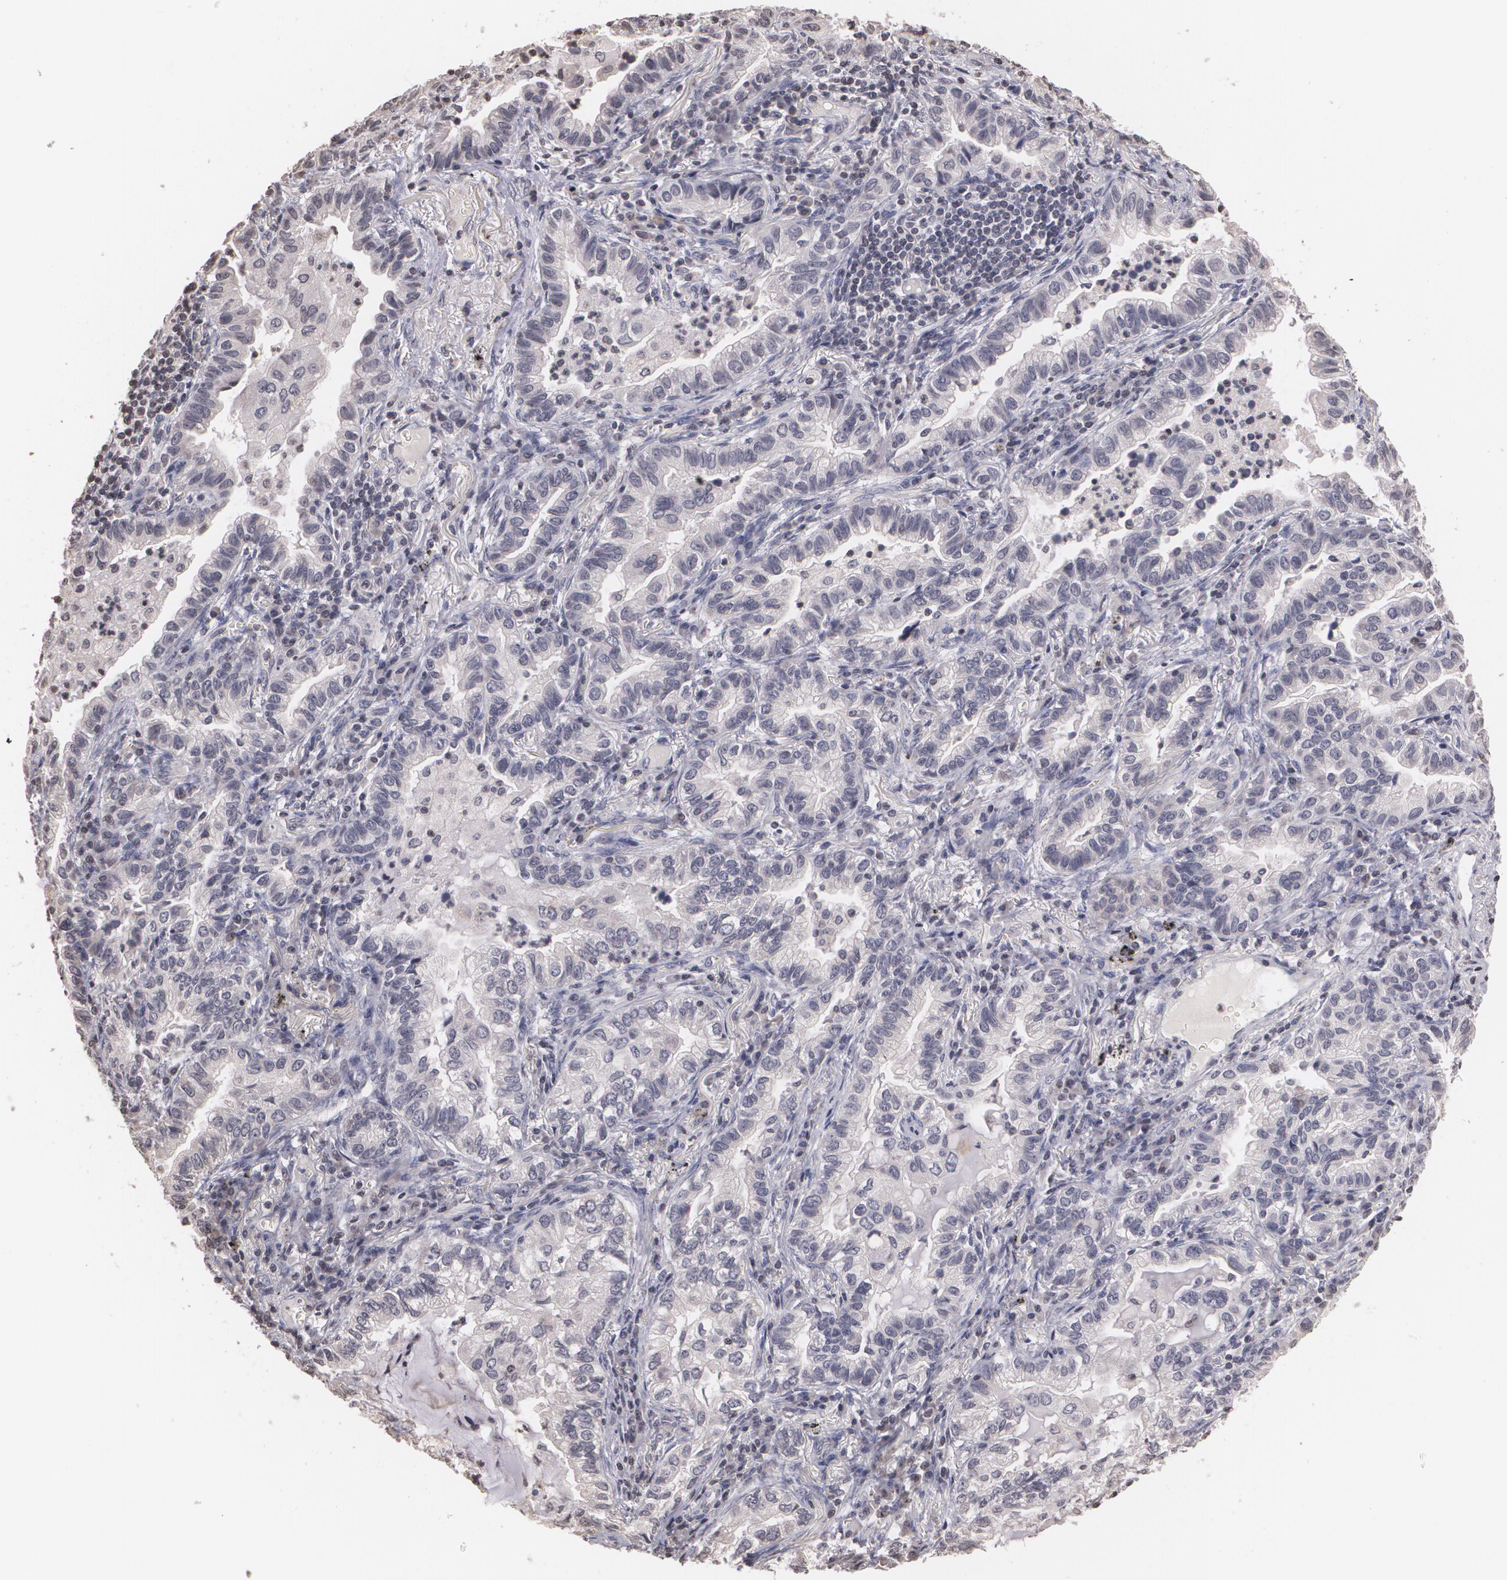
{"staining": {"intensity": "negative", "quantity": "none", "location": "none"}, "tissue": "lung cancer", "cell_type": "Tumor cells", "image_type": "cancer", "snomed": [{"axis": "morphology", "description": "Adenocarcinoma, NOS"}, {"axis": "topography", "description": "Lung"}], "caption": "A micrograph of human adenocarcinoma (lung) is negative for staining in tumor cells. (DAB immunohistochemistry visualized using brightfield microscopy, high magnification).", "gene": "THRB", "patient": {"sex": "female", "age": 50}}